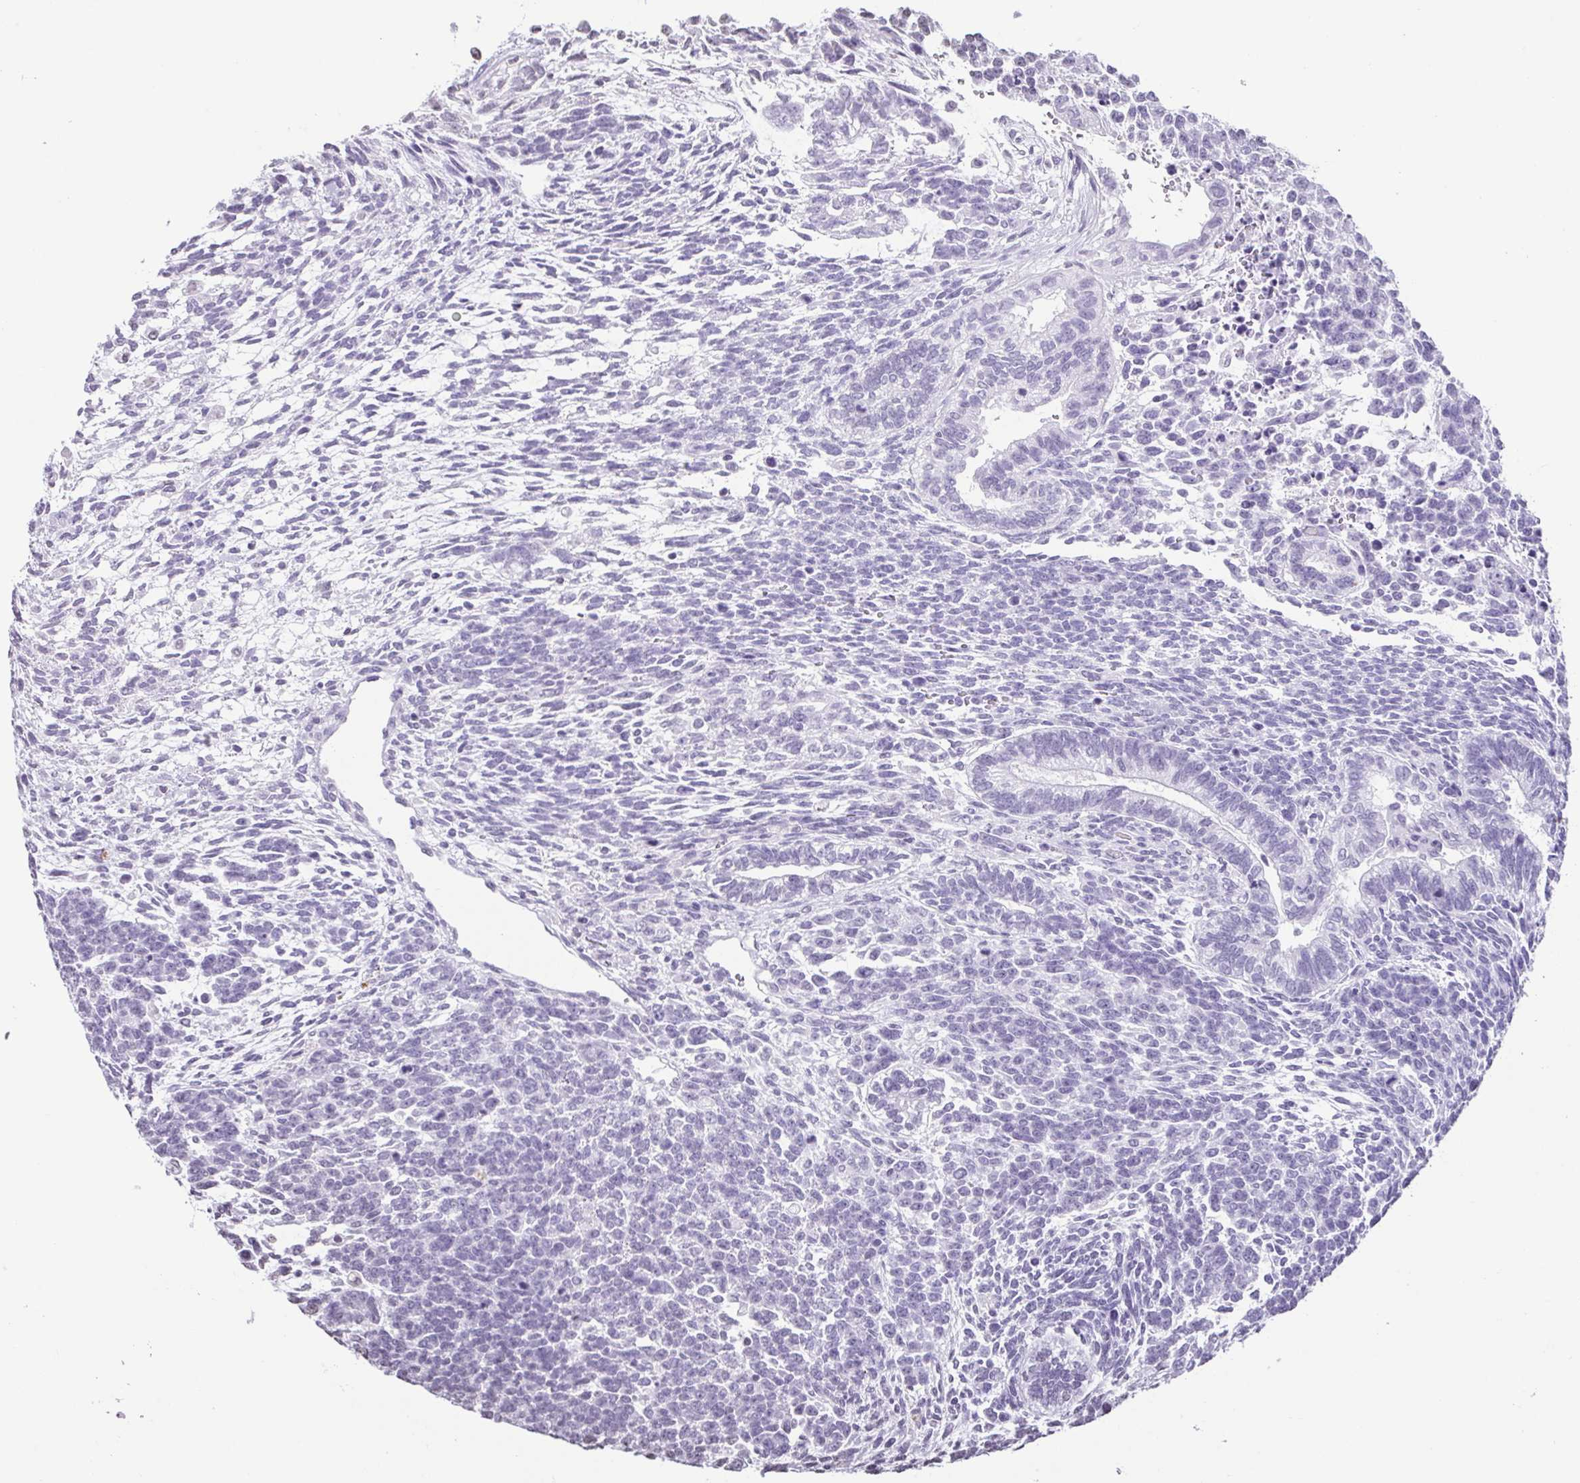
{"staining": {"intensity": "negative", "quantity": "none", "location": "none"}, "tissue": "testis cancer", "cell_type": "Tumor cells", "image_type": "cancer", "snomed": [{"axis": "morphology", "description": "Carcinoma, Embryonal, NOS"}, {"axis": "topography", "description": "Testis"}], "caption": "This photomicrograph is of testis cancer (embryonal carcinoma) stained with immunohistochemistry (IHC) to label a protein in brown with the nuclei are counter-stained blue. There is no expression in tumor cells.", "gene": "VCY1B", "patient": {"sex": "male", "age": 23}}